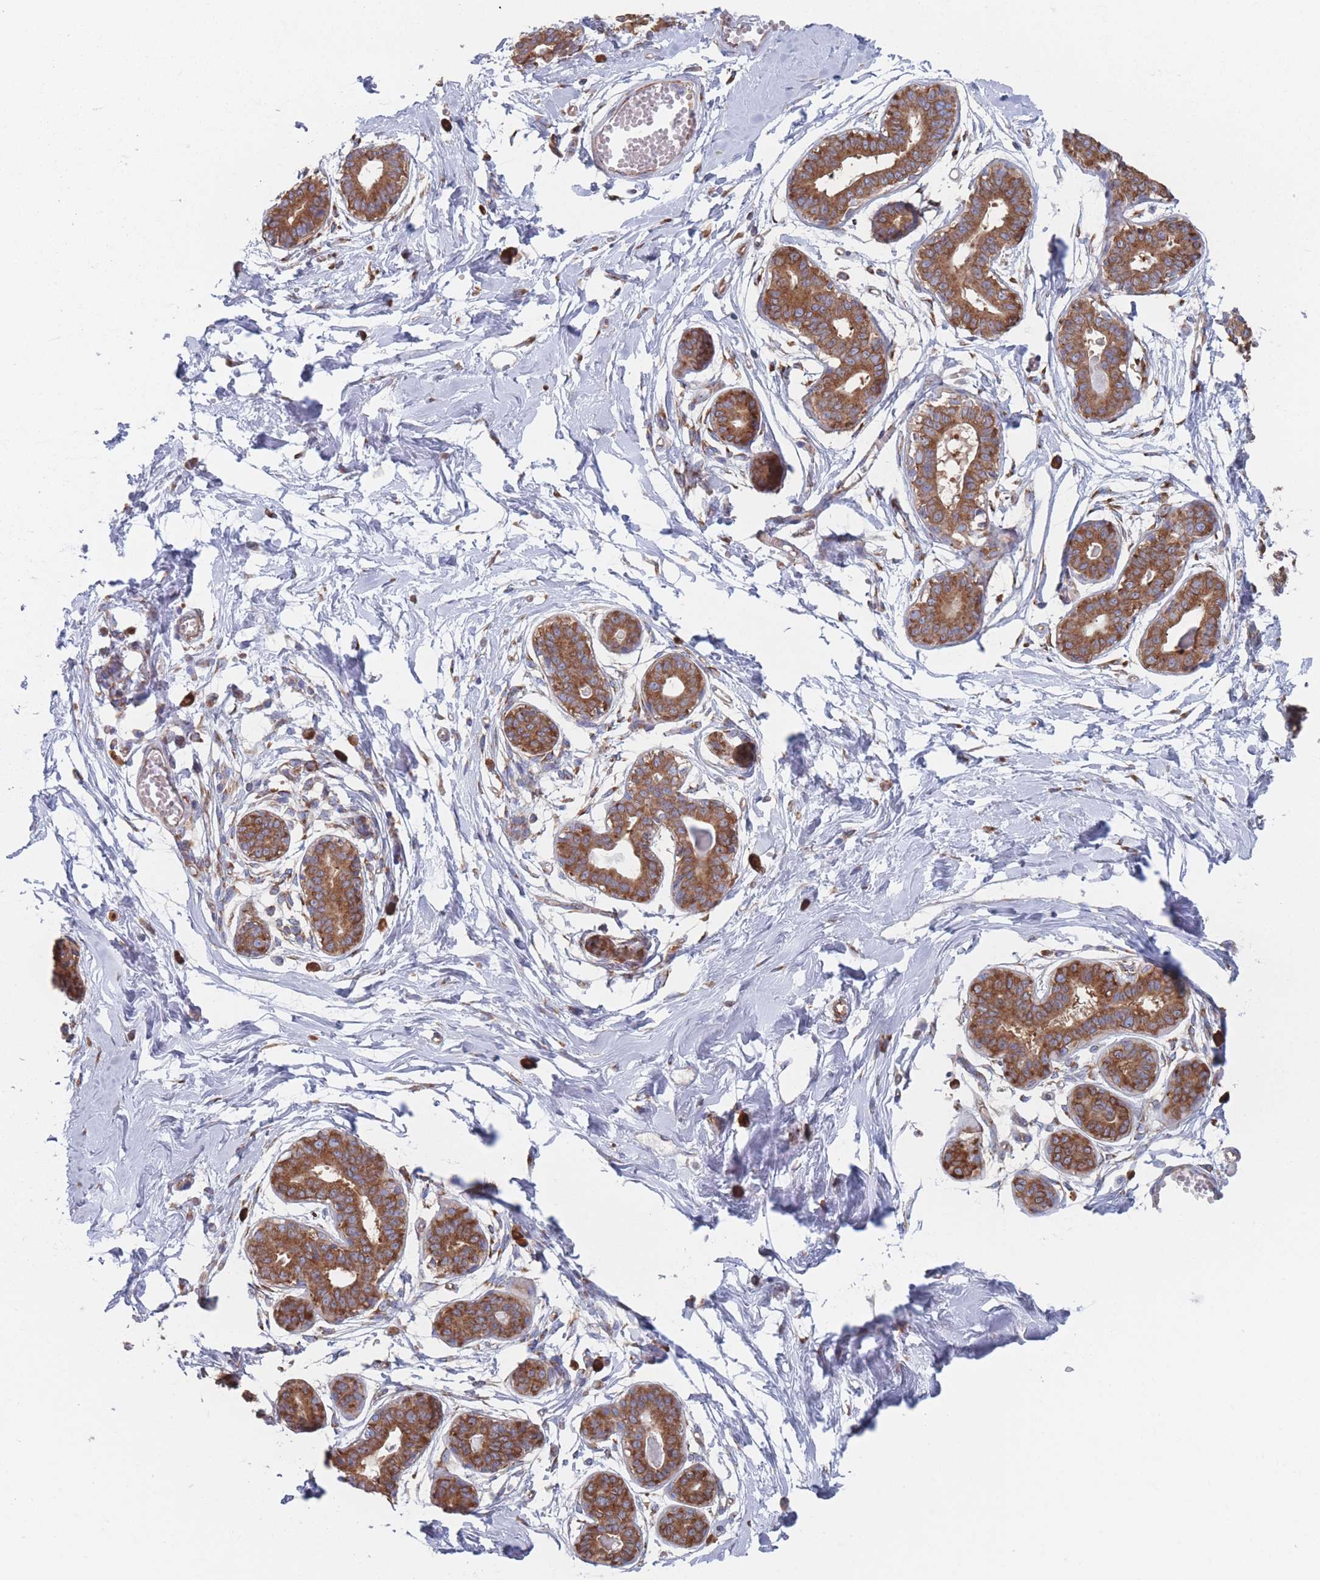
{"staining": {"intensity": "negative", "quantity": "none", "location": "none"}, "tissue": "breast", "cell_type": "Adipocytes", "image_type": "normal", "snomed": [{"axis": "morphology", "description": "Normal tissue, NOS"}, {"axis": "topography", "description": "Breast"}], "caption": "Breast stained for a protein using immunohistochemistry displays no positivity adipocytes.", "gene": "EEF1B2", "patient": {"sex": "female", "age": 45}}